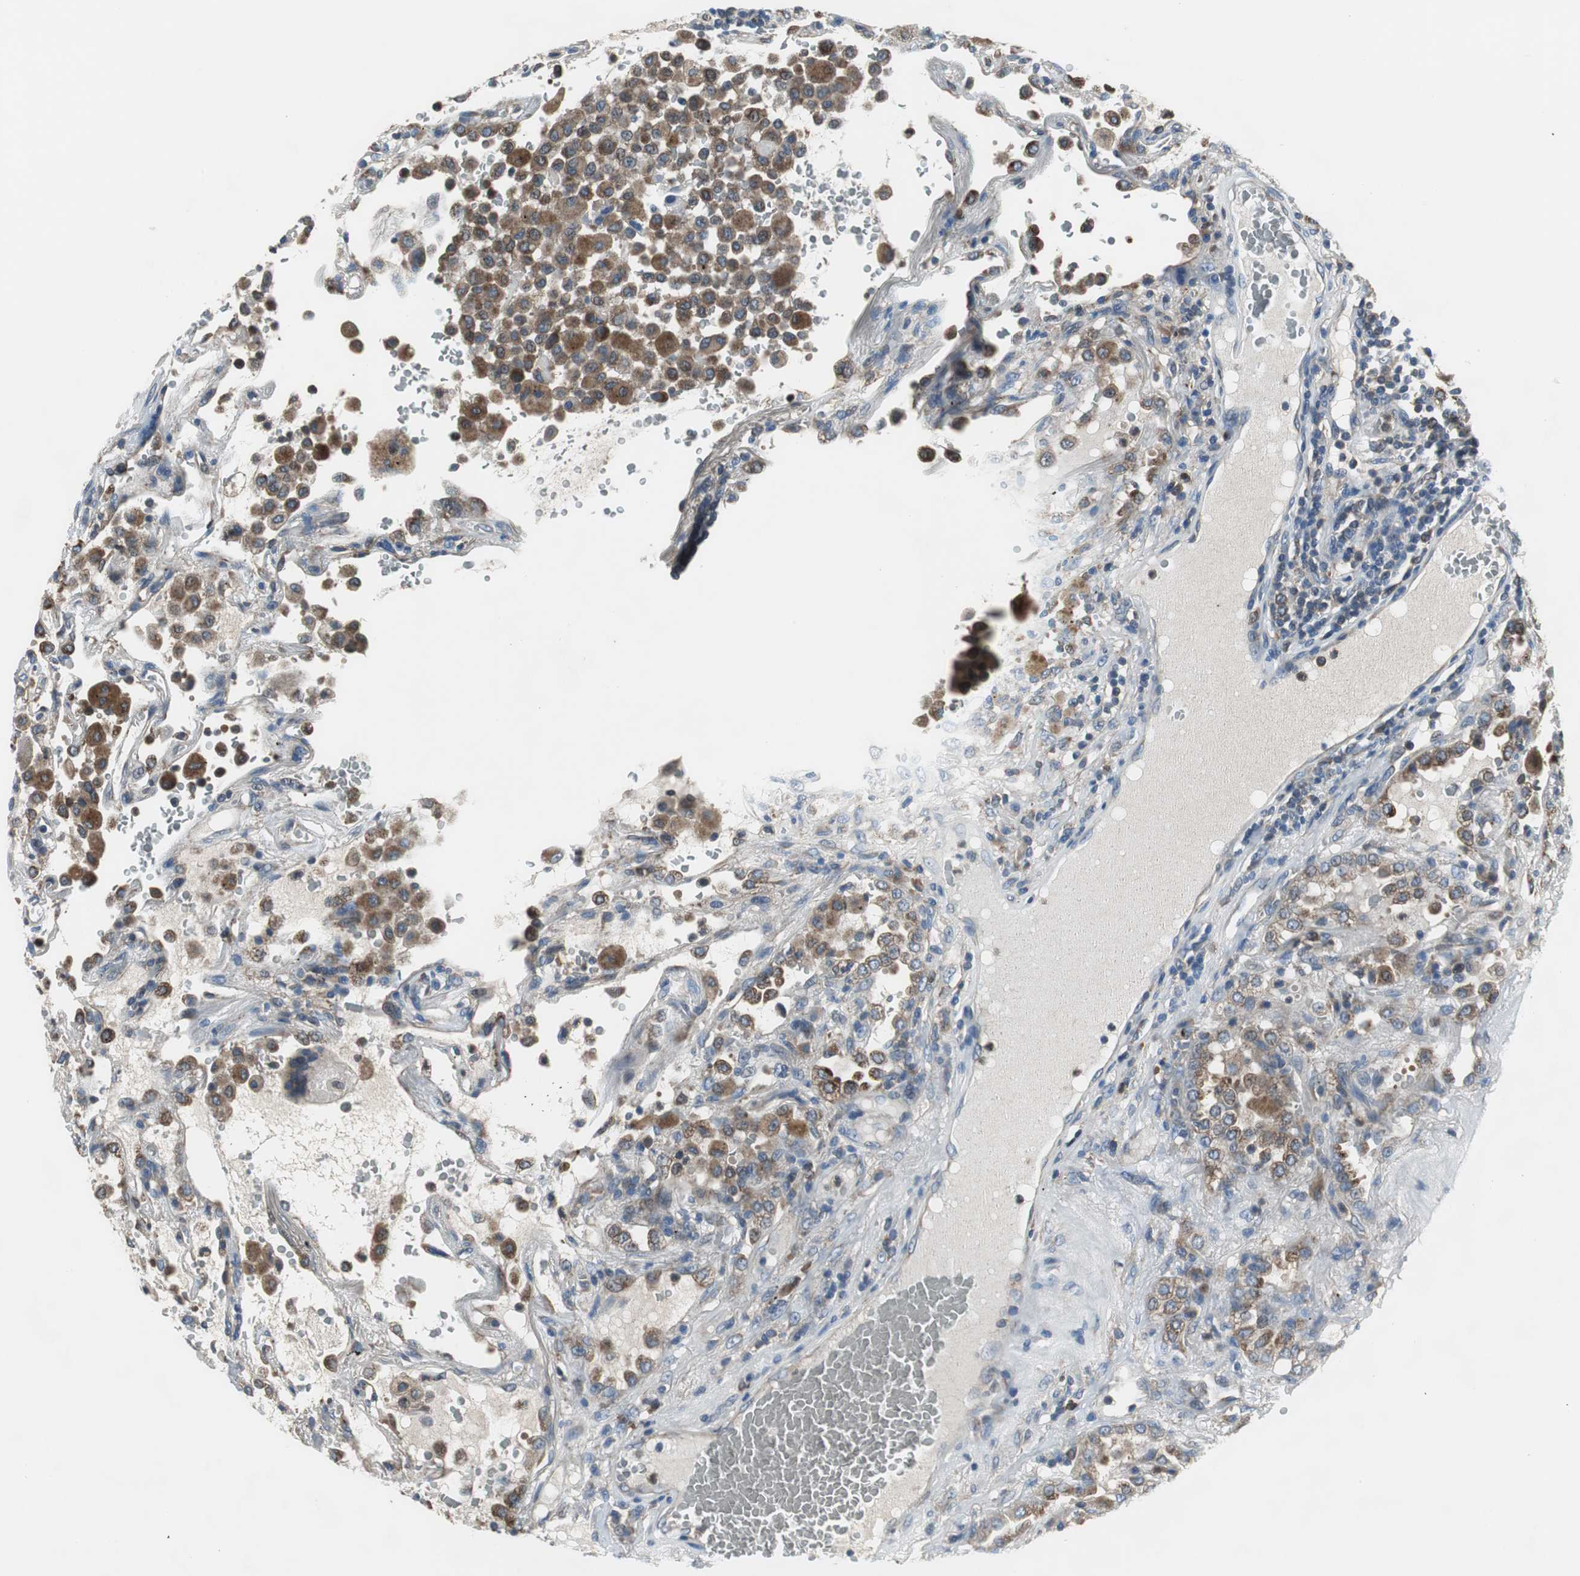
{"staining": {"intensity": "moderate", "quantity": ">75%", "location": "cytoplasmic/membranous"}, "tissue": "lung cancer", "cell_type": "Tumor cells", "image_type": "cancer", "snomed": [{"axis": "morphology", "description": "Squamous cell carcinoma, NOS"}, {"axis": "topography", "description": "Lung"}], "caption": "Immunohistochemistry (IHC) micrograph of neoplastic tissue: lung cancer stained using immunohistochemistry (IHC) shows medium levels of moderate protein expression localized specifically in the cytoplasmic/membranous of tumor cells, appearing as a cytoplasmic/membranous brown color.", "gene": "PI4KB", "patient": {"sex": "male", "age": 57}}